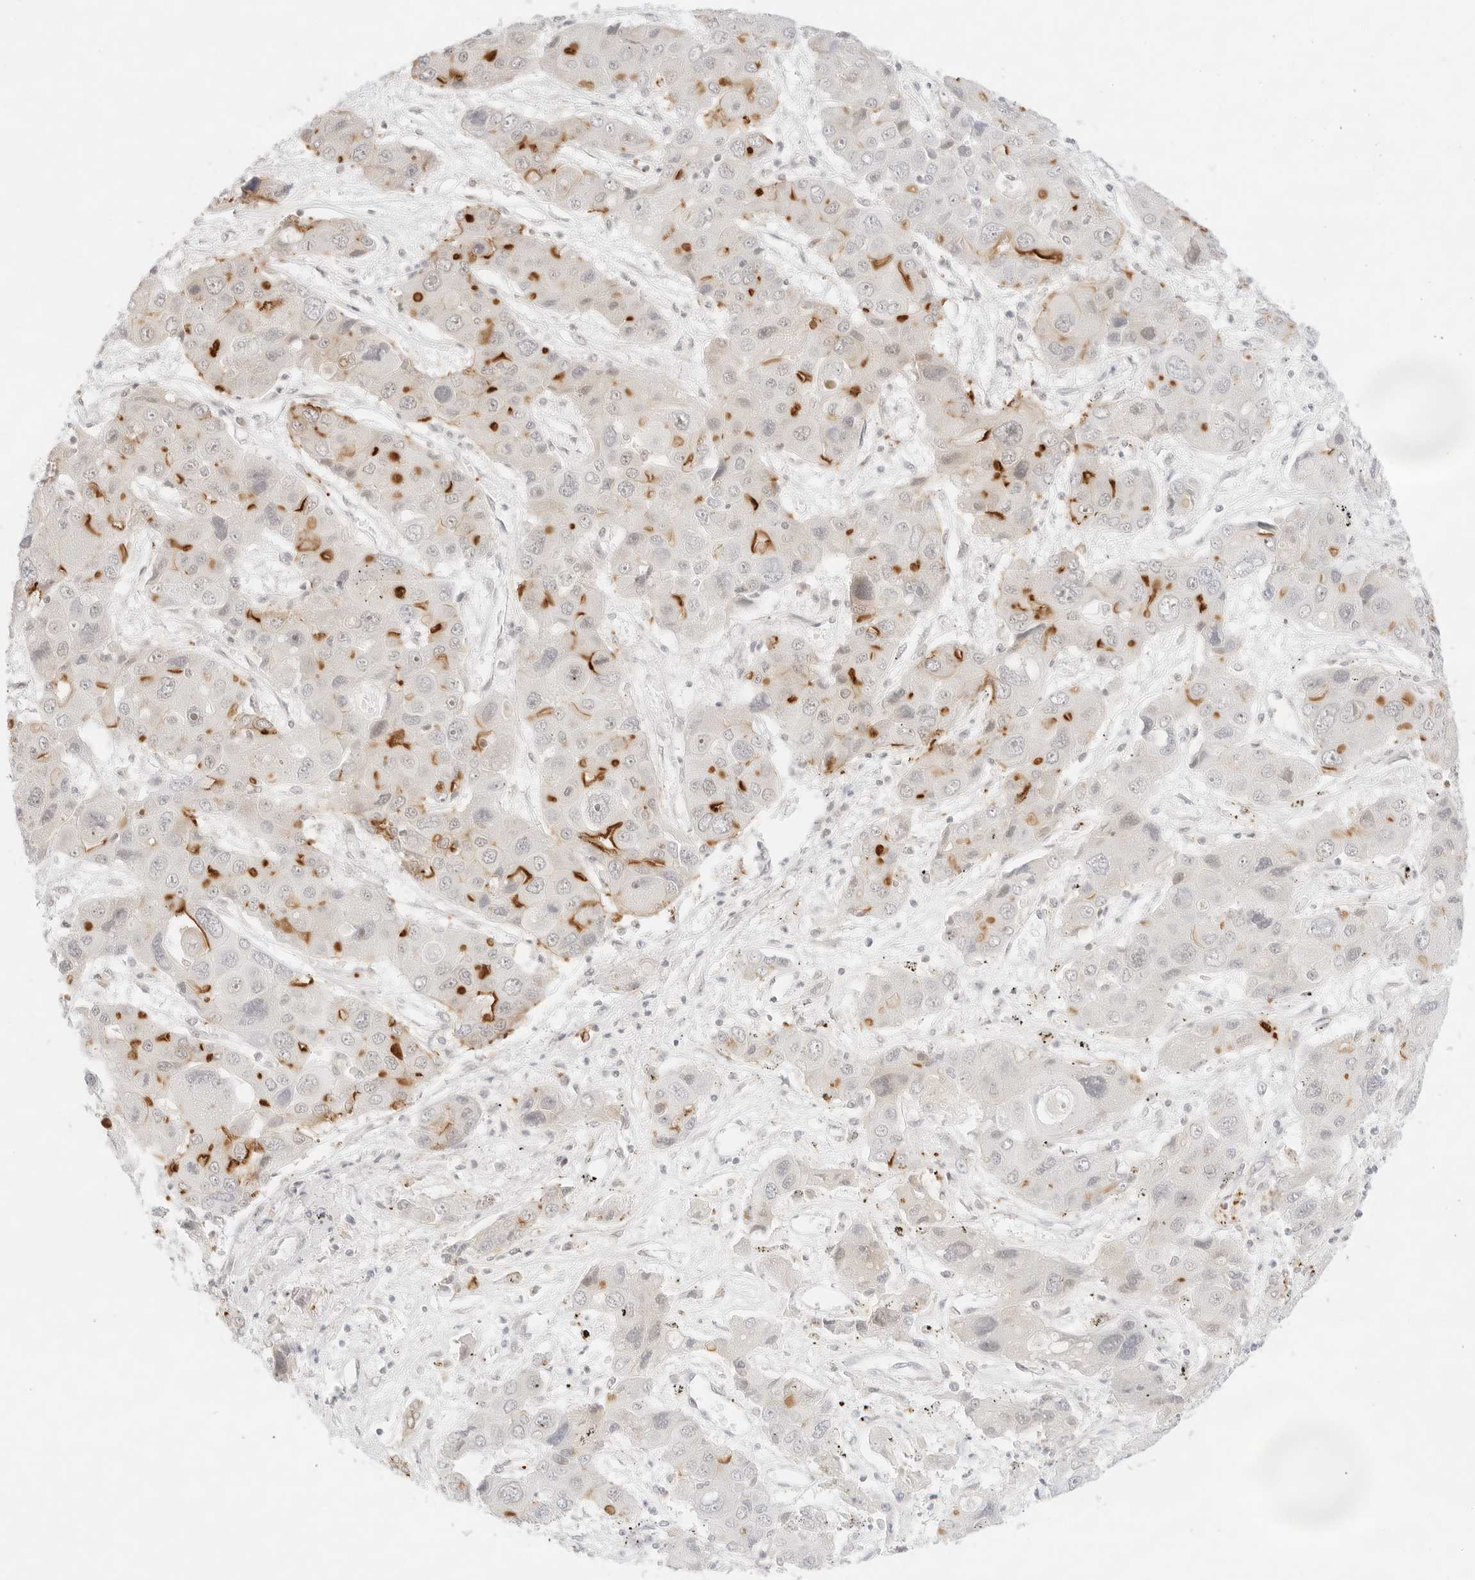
{"staining": {"intensity": "strong", "quantity": "<25%", "location": "cytoplasmic/membranous"}, "tissue": "liver cancer", "cell_type": "Tumor cells", "image_type": "cancer", "snomed": [{"axis": "morphology", "description": "Cholangiocarcinoma"}, {"axis": "topography", "description": "Liver"}], "caption": "Immunohistochemical staining of cholangiocarcinoma (liver) reveals medium levels of strong cytoplasmic/membranous positivity in about <25% of tumor cells. Using DAB (brown) and hematoxylin (blue) stains, captured at high magnification using brightfield microscopy.", "gene": "GNAS", "patient": {"sex": "male", "age": 67}}